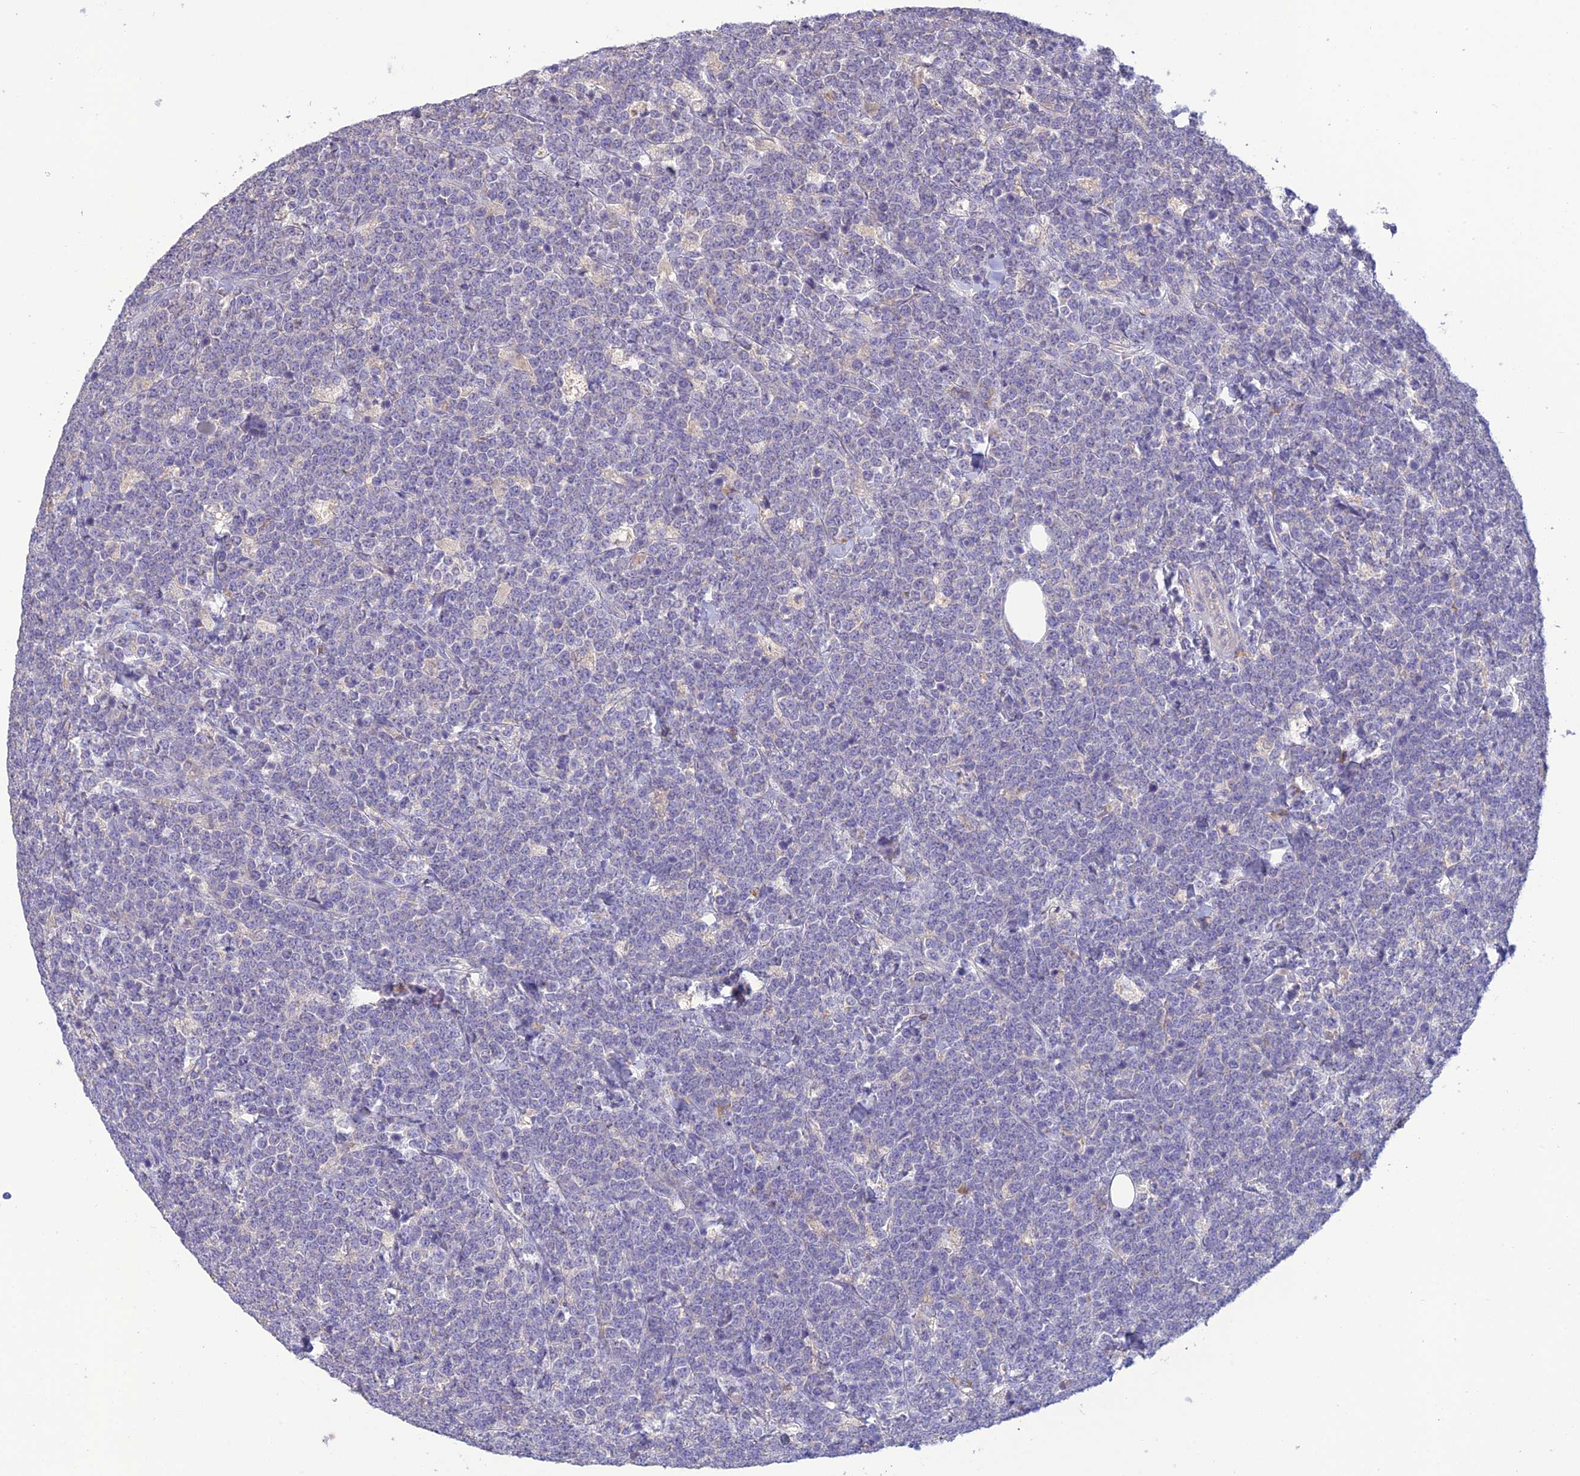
{"staining": {"intensity": "negative", "quantity": "none", "location": "none"}, "tissue": "lymphoma", "cell_type": "Tumor cells", "image_type": "cancer", "snomed": [{"axis": "morphology", "description": "Malignant lymphoma, non-Hodgkin's type, High grade"}, {"axis": "topography", "description": "Small intestine"}], "caption": "Tumor cells are negative for protein expression in human high-grade malignant lymphoma, non-Hodgkin's type.", "gene": "SFT2D2", "patient": {"sex": "male", "age": 8}}